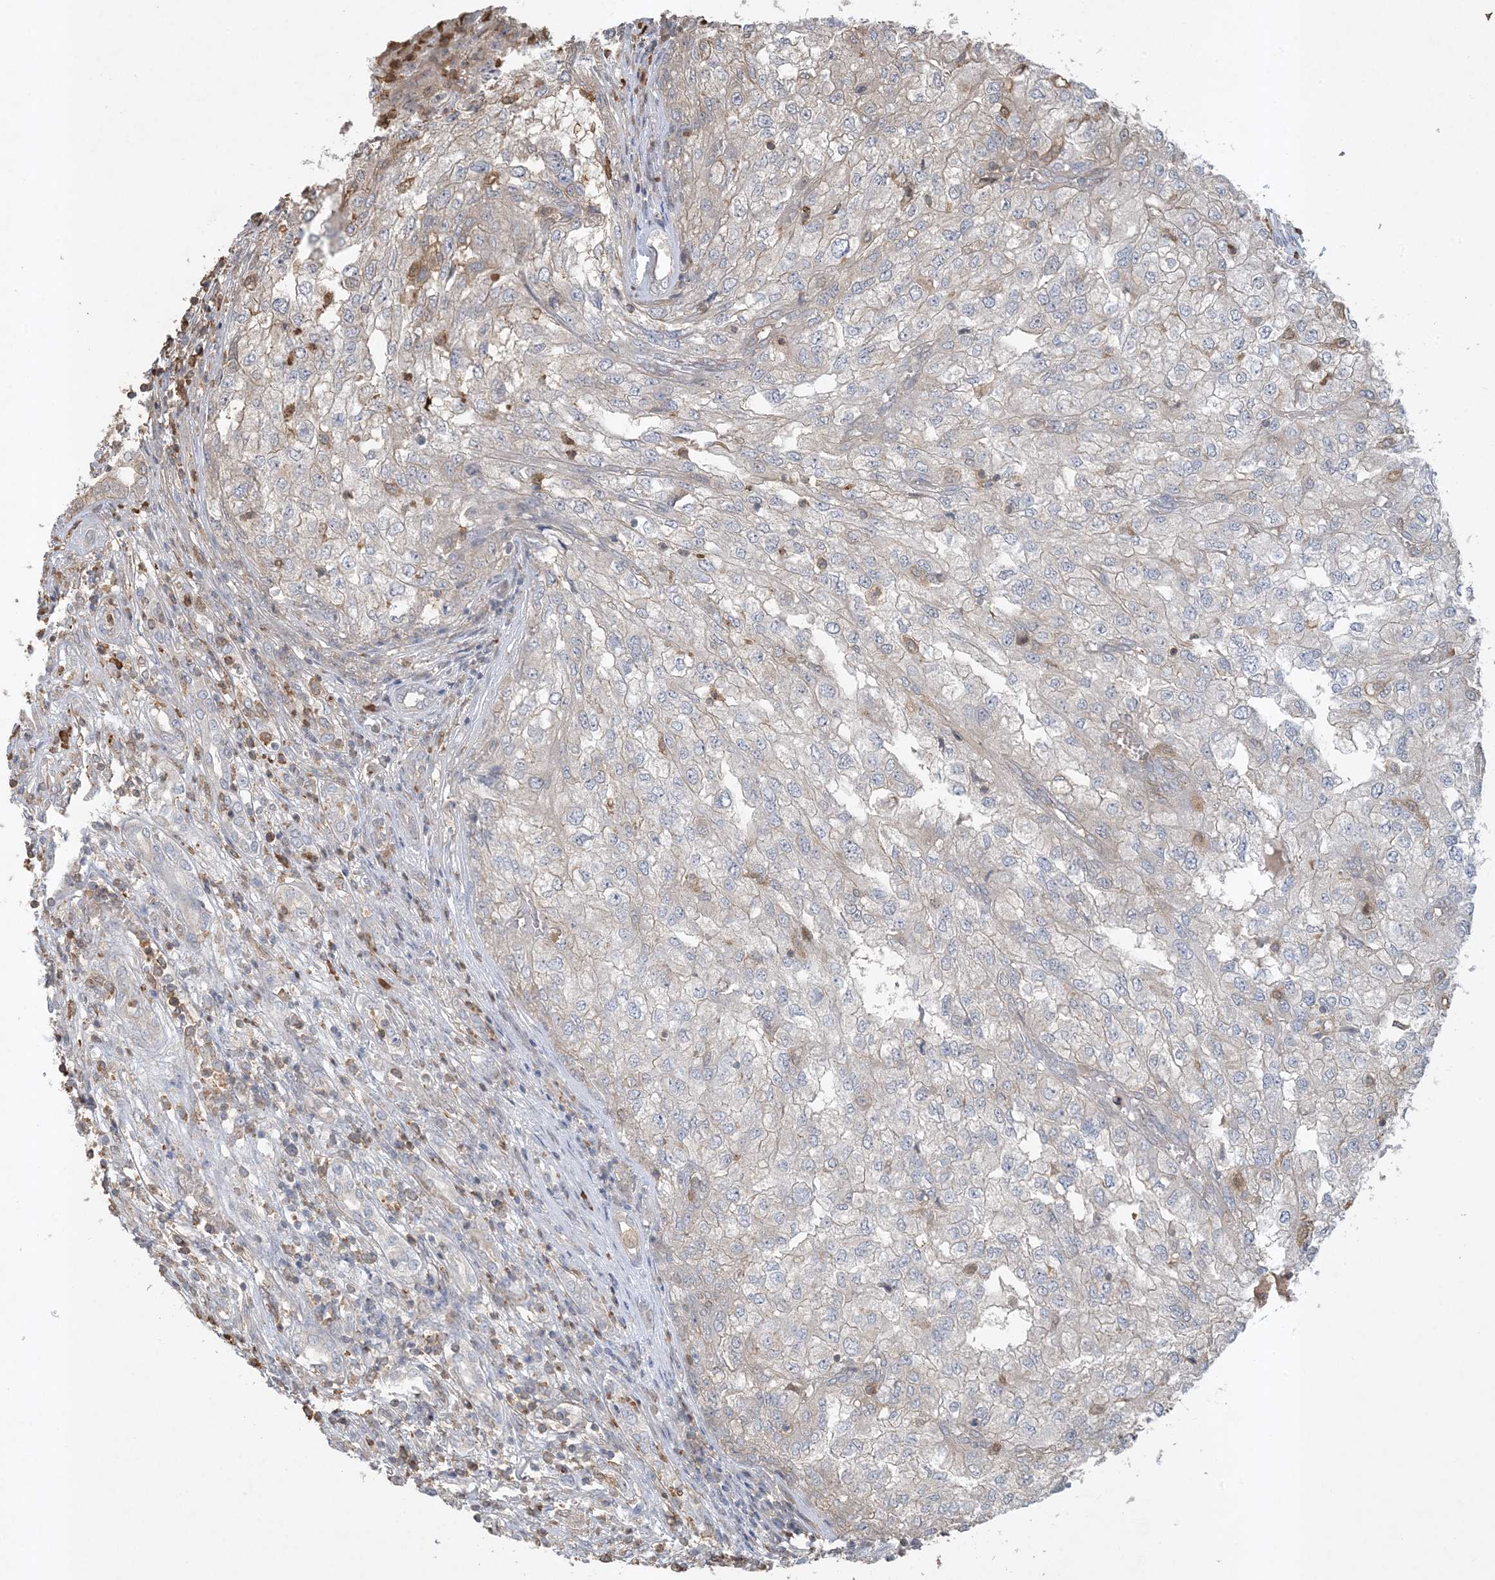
{"staining": {"intensity": "negative", "quantity": "none", "location": "none"}, "tissue": "renal cancer", "cell_type": "Tumor cells", "image_type": "cancer", "snomed": [{"axis": "morphology", "description": "Adenocarcinoma, NOS"}, {"axis": "topography", "description": "Kidney"}], "caption": "Human adenocarcinoma (renal) stained for a protein using IHC shows no expression in tumor cells.", "gene": "TMSB4X", "patient": {"sex": "female", "age": 54}}